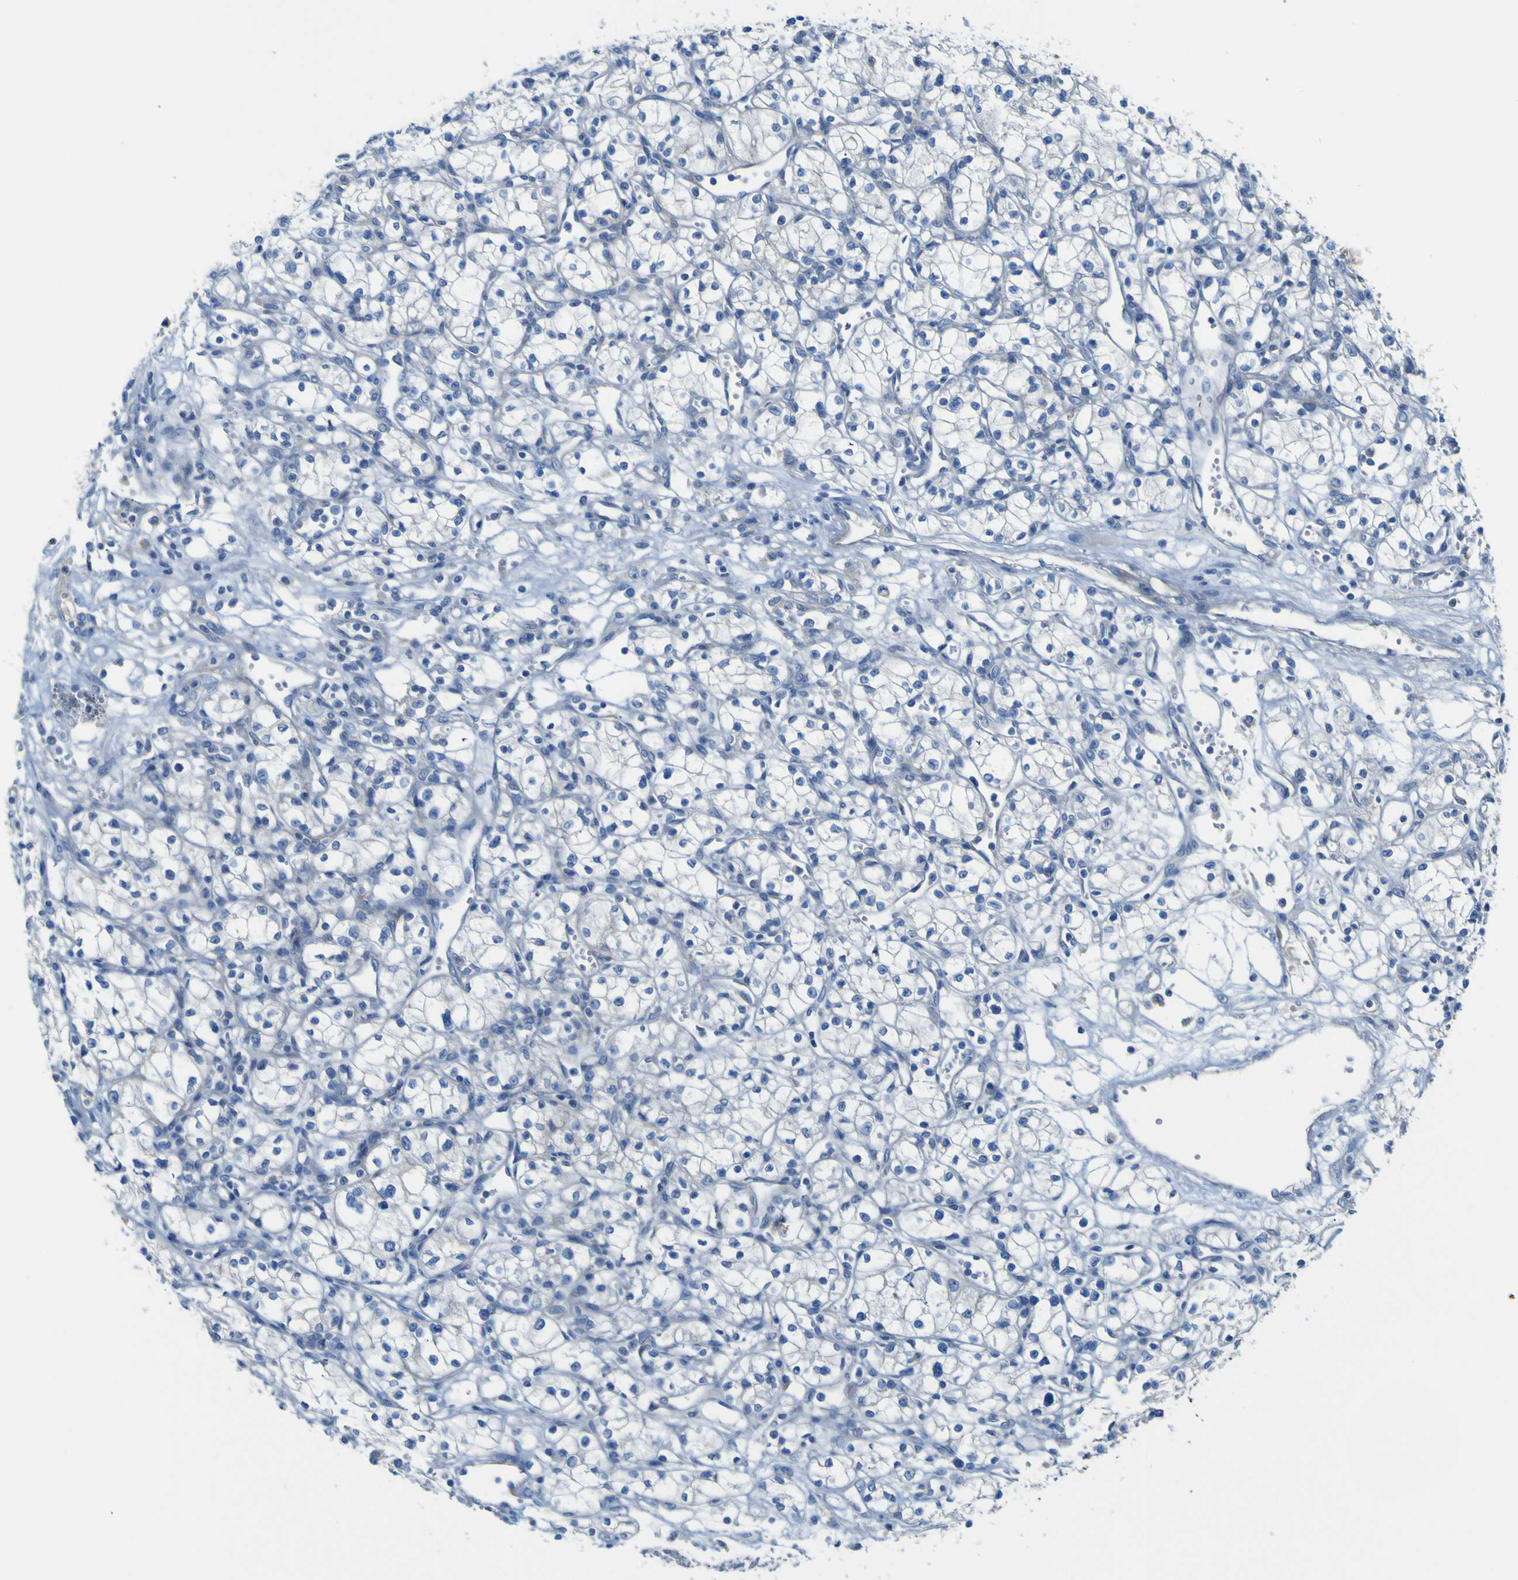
{"staining": {"intensity": "negative", "quantity": "none", "location": "none"}, "tissue": "renal cancer", "cell_type": "Tumor cells", "image_type": "cancer", "snomed": [{"axis": "morphology", "description": "Normal tissue, NOS"}, {"axis": "morphology", "description": "Adenocarcinoma, NOS"}, {"axis": "topography", "description": "Kidney"}], "caption": "An image of renal cancer (adenocarcinoma) stained for a protein shows no brown staining in tumor cells.", "gene": "ADGRA2", "patient": {"sex": "male", "age": 59}}